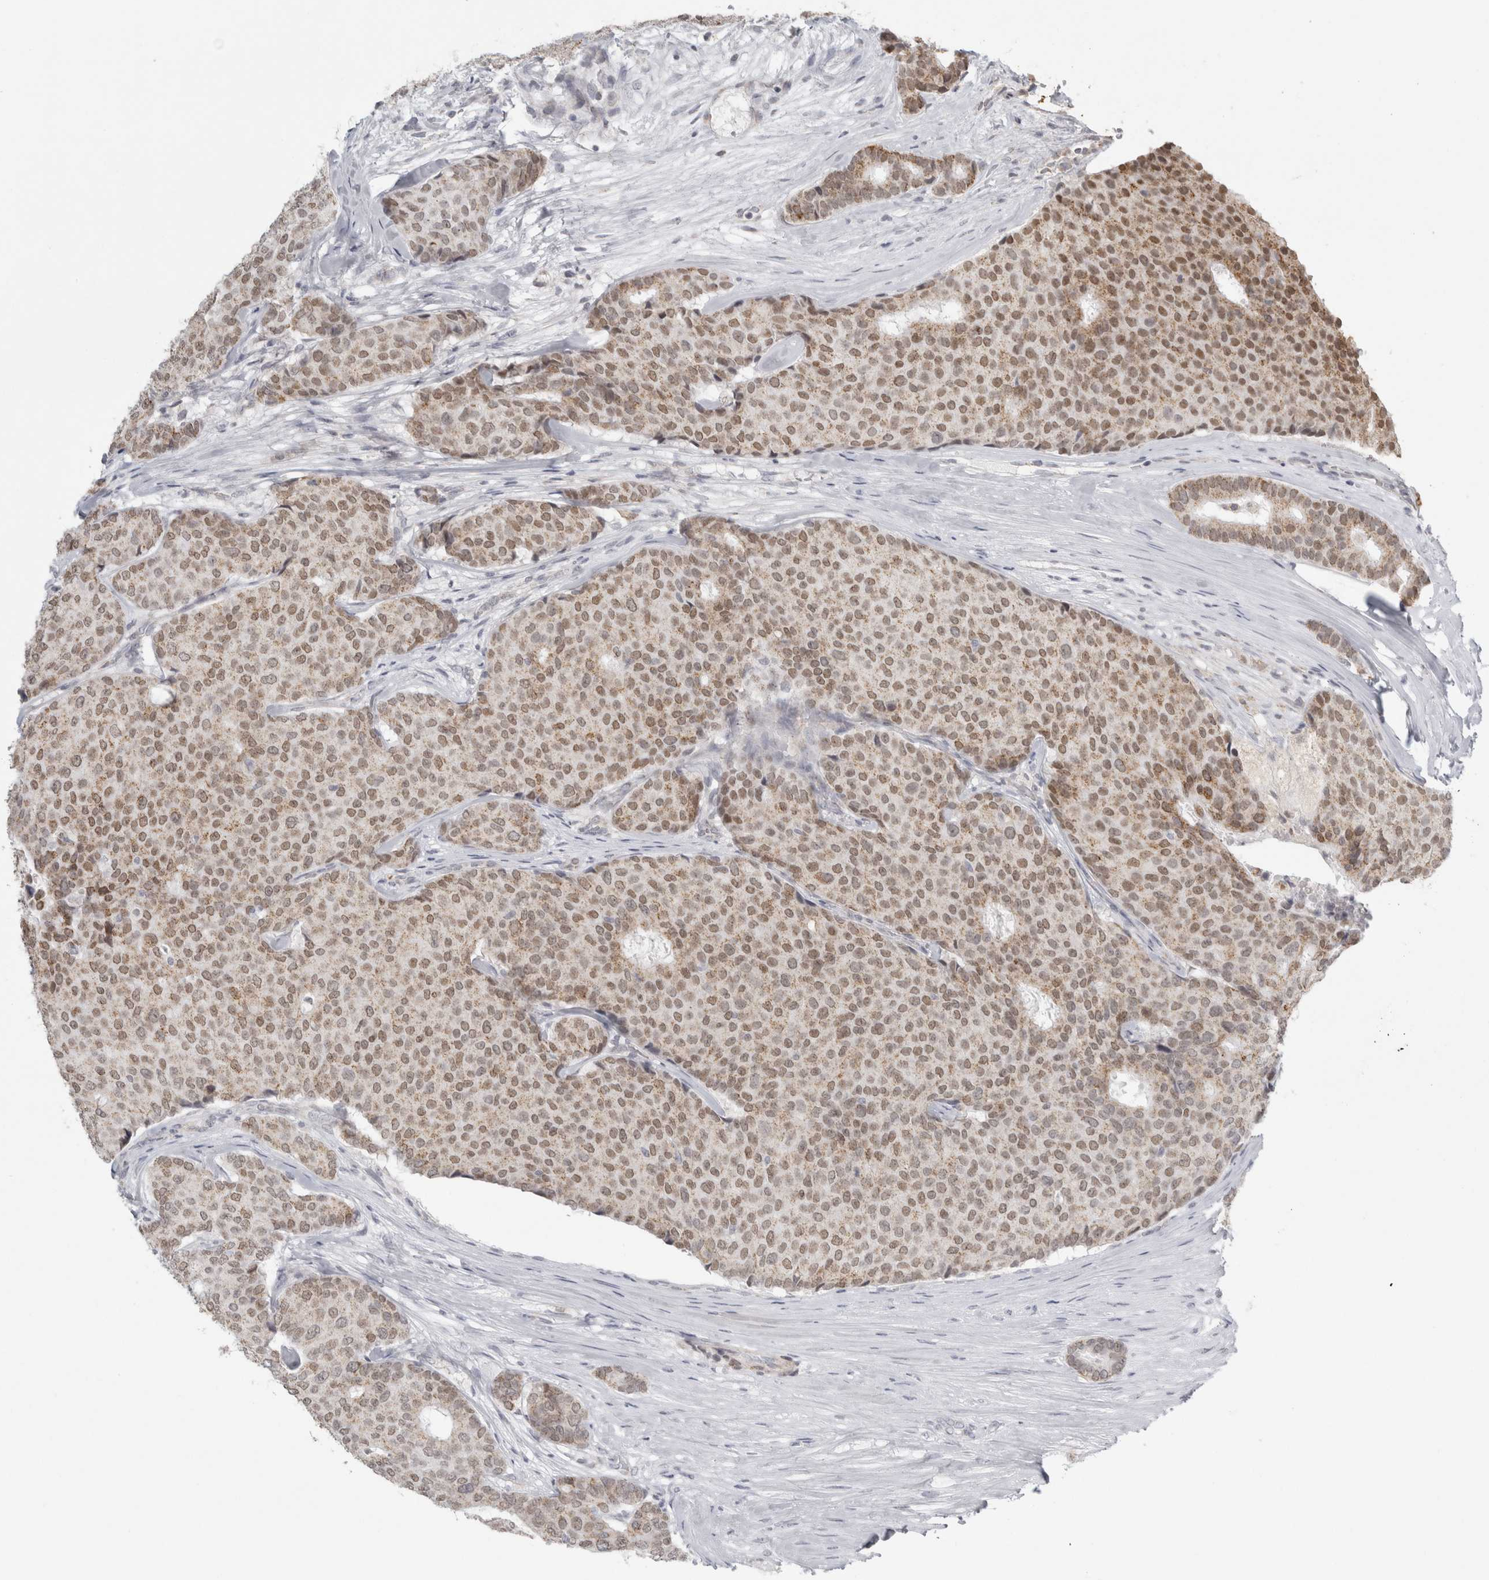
{"staining": {"intensity": "moderate", "quantity": ">75%", "location": "cytoplasmic/membranous"}, "tissue": "breast cancer", "cell_type": "Tumor cells", "image_type": "cancer", "snomed": [{"axis": "morphology", "description": "Duct carcinoma"}, {"axis": "topography", "description": "Breast"}], "caption": "The photomicrograph exhibits immunohistochemical staining of invasive ductal carcinoma (breast). There is moderate cytoplasmic/membranous expression is seen in approximately >75% of tumor cells.", "gene": "PLIN1", "patient": {"sex": "female", "age": 75}}